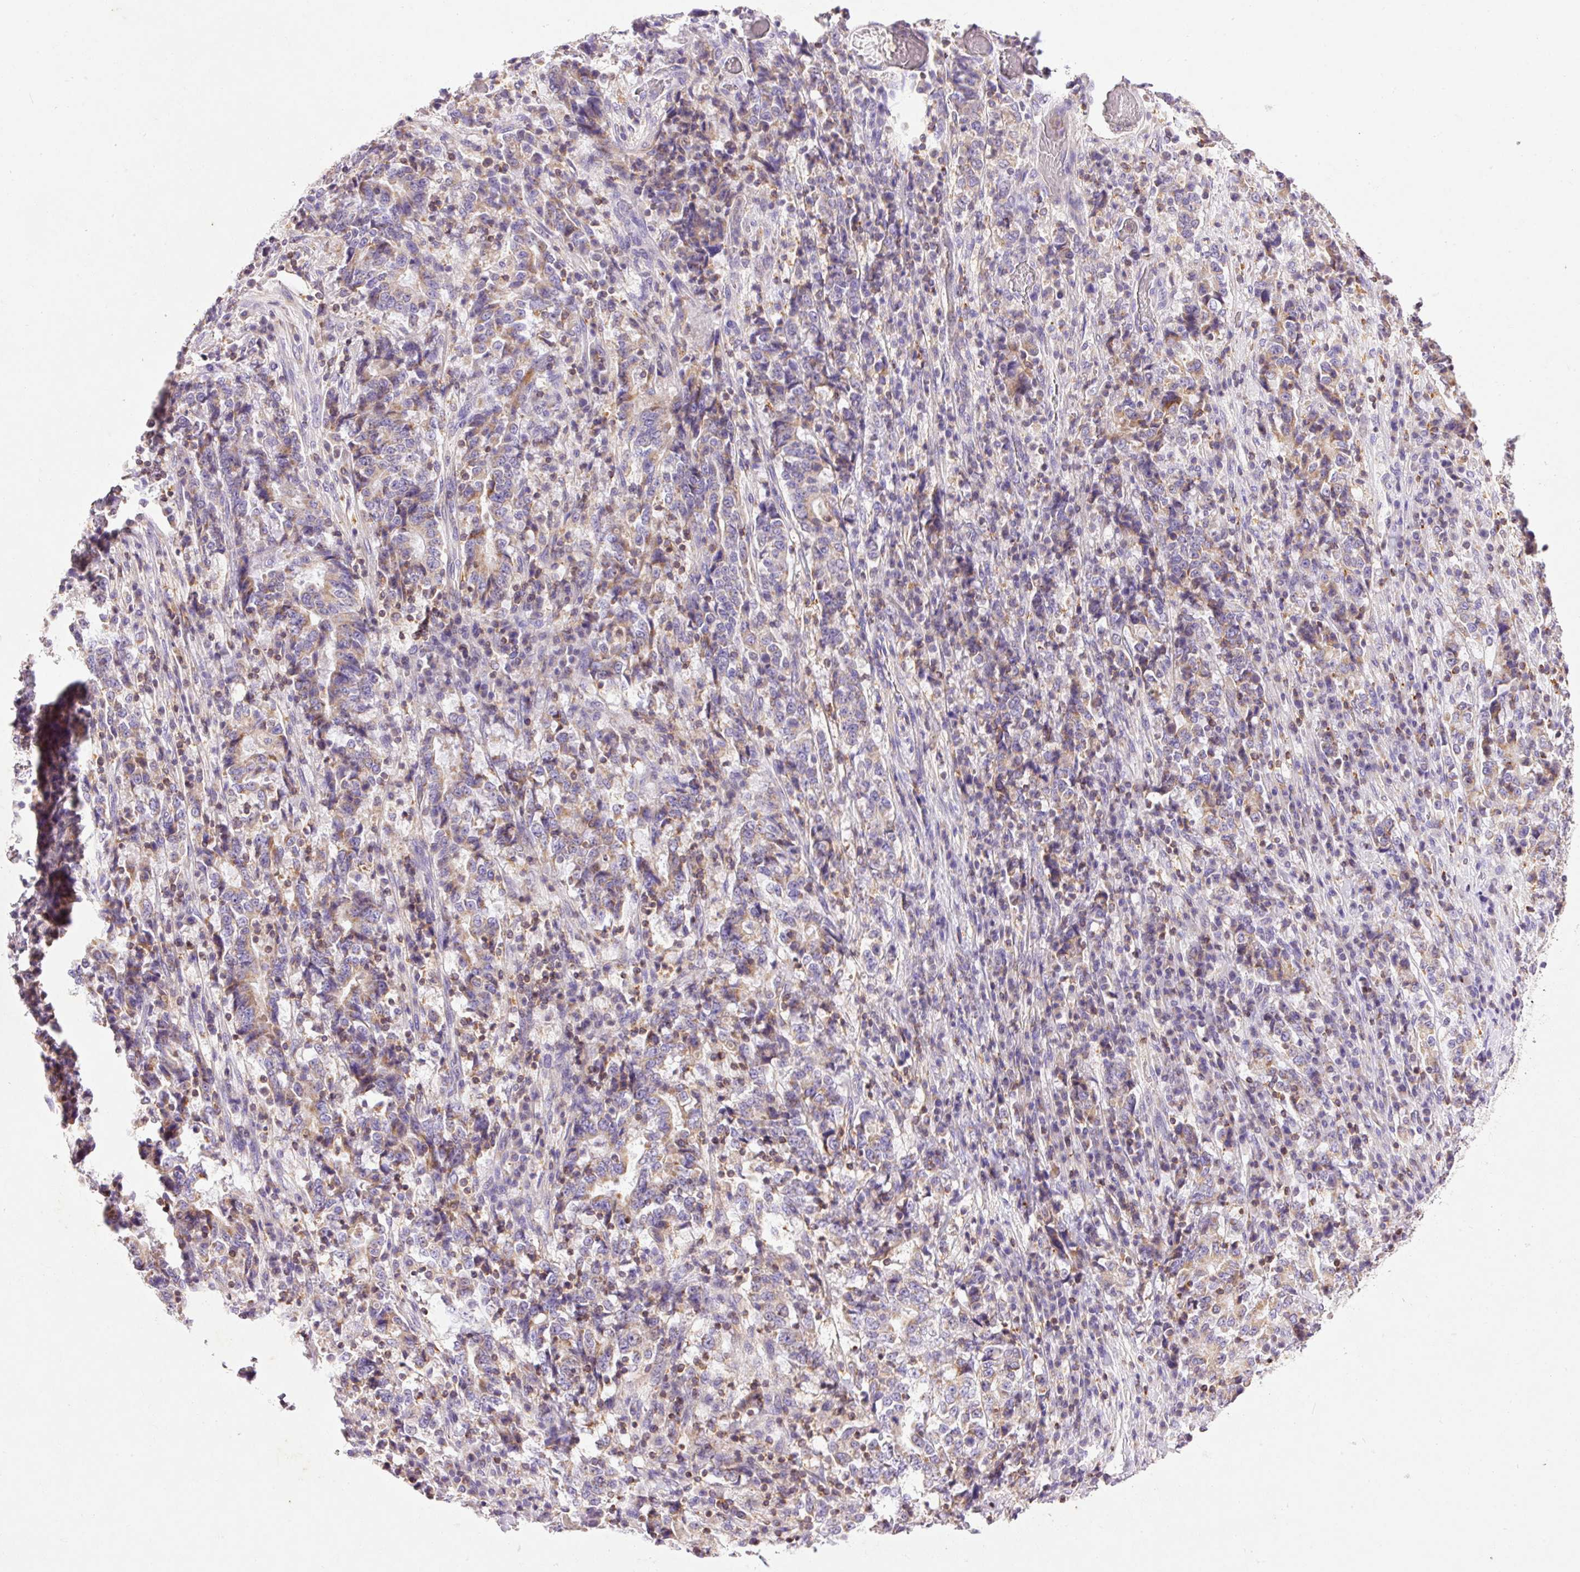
{"staining": {"intensity": "weak", "quantity": "25%-75%", "location": "cytoplasmic/membranous"}, "tissue": "stomach cancer", "cell_type": "Tumor cells", "image_type": "cancer", "snomed": [{"axis": "morphology", "description": "Normal tissue, NOS"}, {"axis": "morphology", "description": "Adenocarcinoma, NOS"}, {"axis": "topography", "description": "Stomach, upper"}, {"axis": "topography", "description": "Stomach"}], "caption": "Adenocarcinoma (stomach) tissue demonstrates weak cytoplasmic/membranous staining in approximately 25%-75% of tumor cells, visualized by immunohistochemistry. Immunohistochemistry (ihc) stains the protein in brown and the nuclei are stained blue.", "gene": "IMMT", "patient": {"sex": "male", "age": 59}}